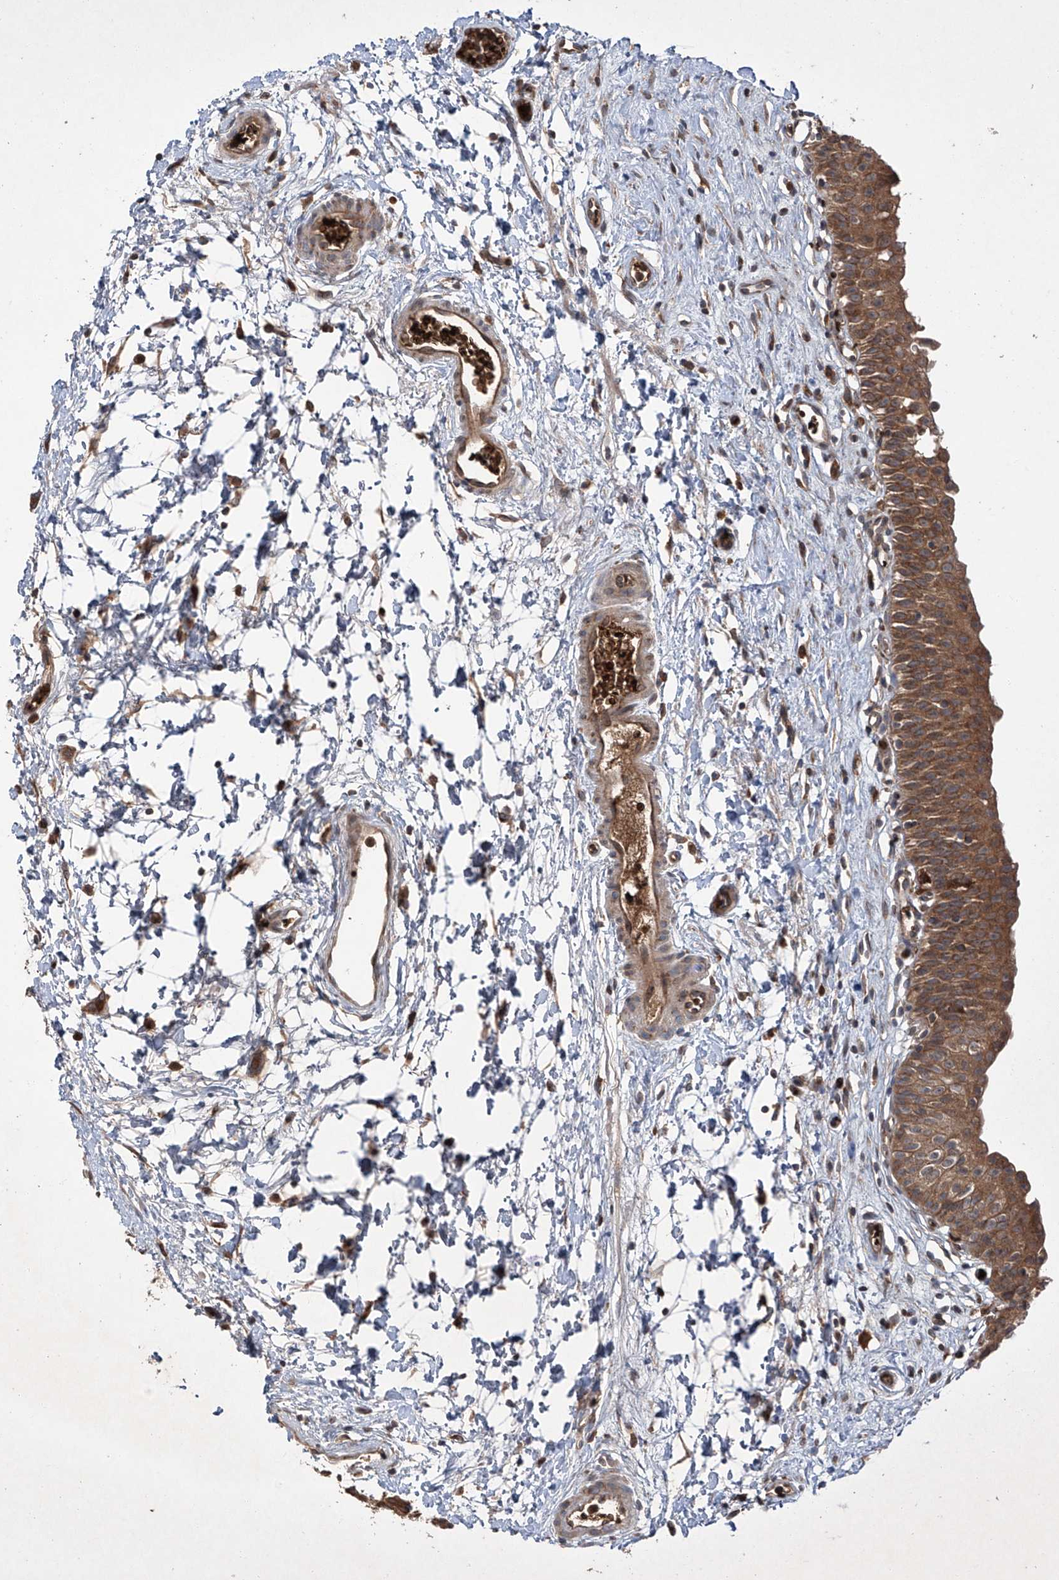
{"staining": {"intensity": "moderate", "quantity": ">75%", "location": "cytoplasmic/membranous"}, "tissue": "urinary bladder", "cell_type": "Urothelial cells", "image_type": "normal", "snomed": [{"axis": "morphology", "description": "Normal tissue, NOS"}, {"axis": "topography", "description": "Urinary bladder"}], "caption": "Approximately >75% of urothelial cells in benign human urinary bladder demonstrate moderate cytoplasmic/membranous protein expression as visualized by brown immunohistochemical staining.", "gene": "ZDHHC9", "patient": {"sex": "male", "age": 51}}